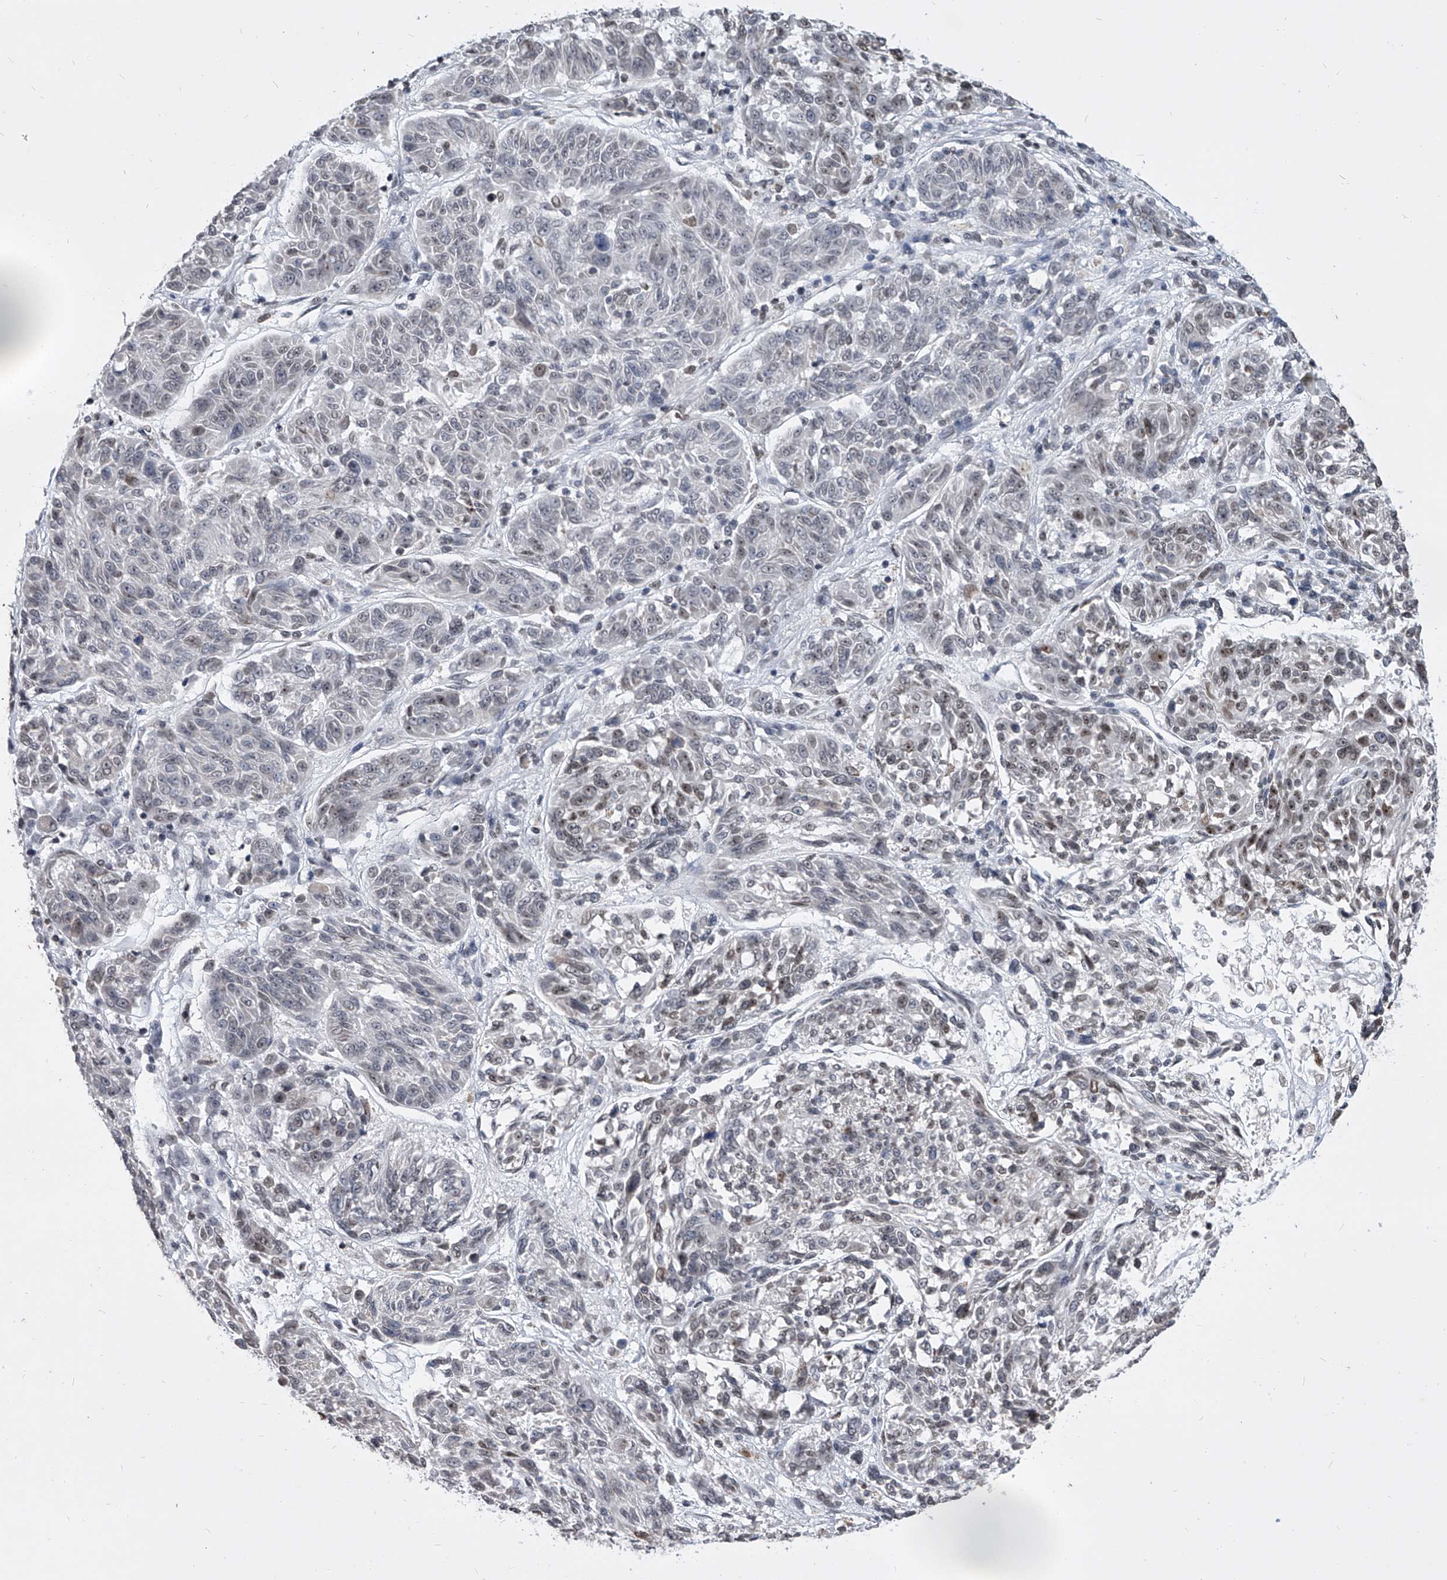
{"staining": {"intensity": "negative", "quantity": "none", "location": "none"}, "tissue": "melanoma", "cell_type": "Tumor cells", "image_type": "cancer", "snomed": [{"axis": "morphology", "description": "Malignant melanoma, NOS"}, {"axis": "topography", "description": "Skin"}], "caption": "There is no significant staining in tumor cells of melanoma.", "gene": "PPIL4", "patient": {"sex": "male", "age": 53}}